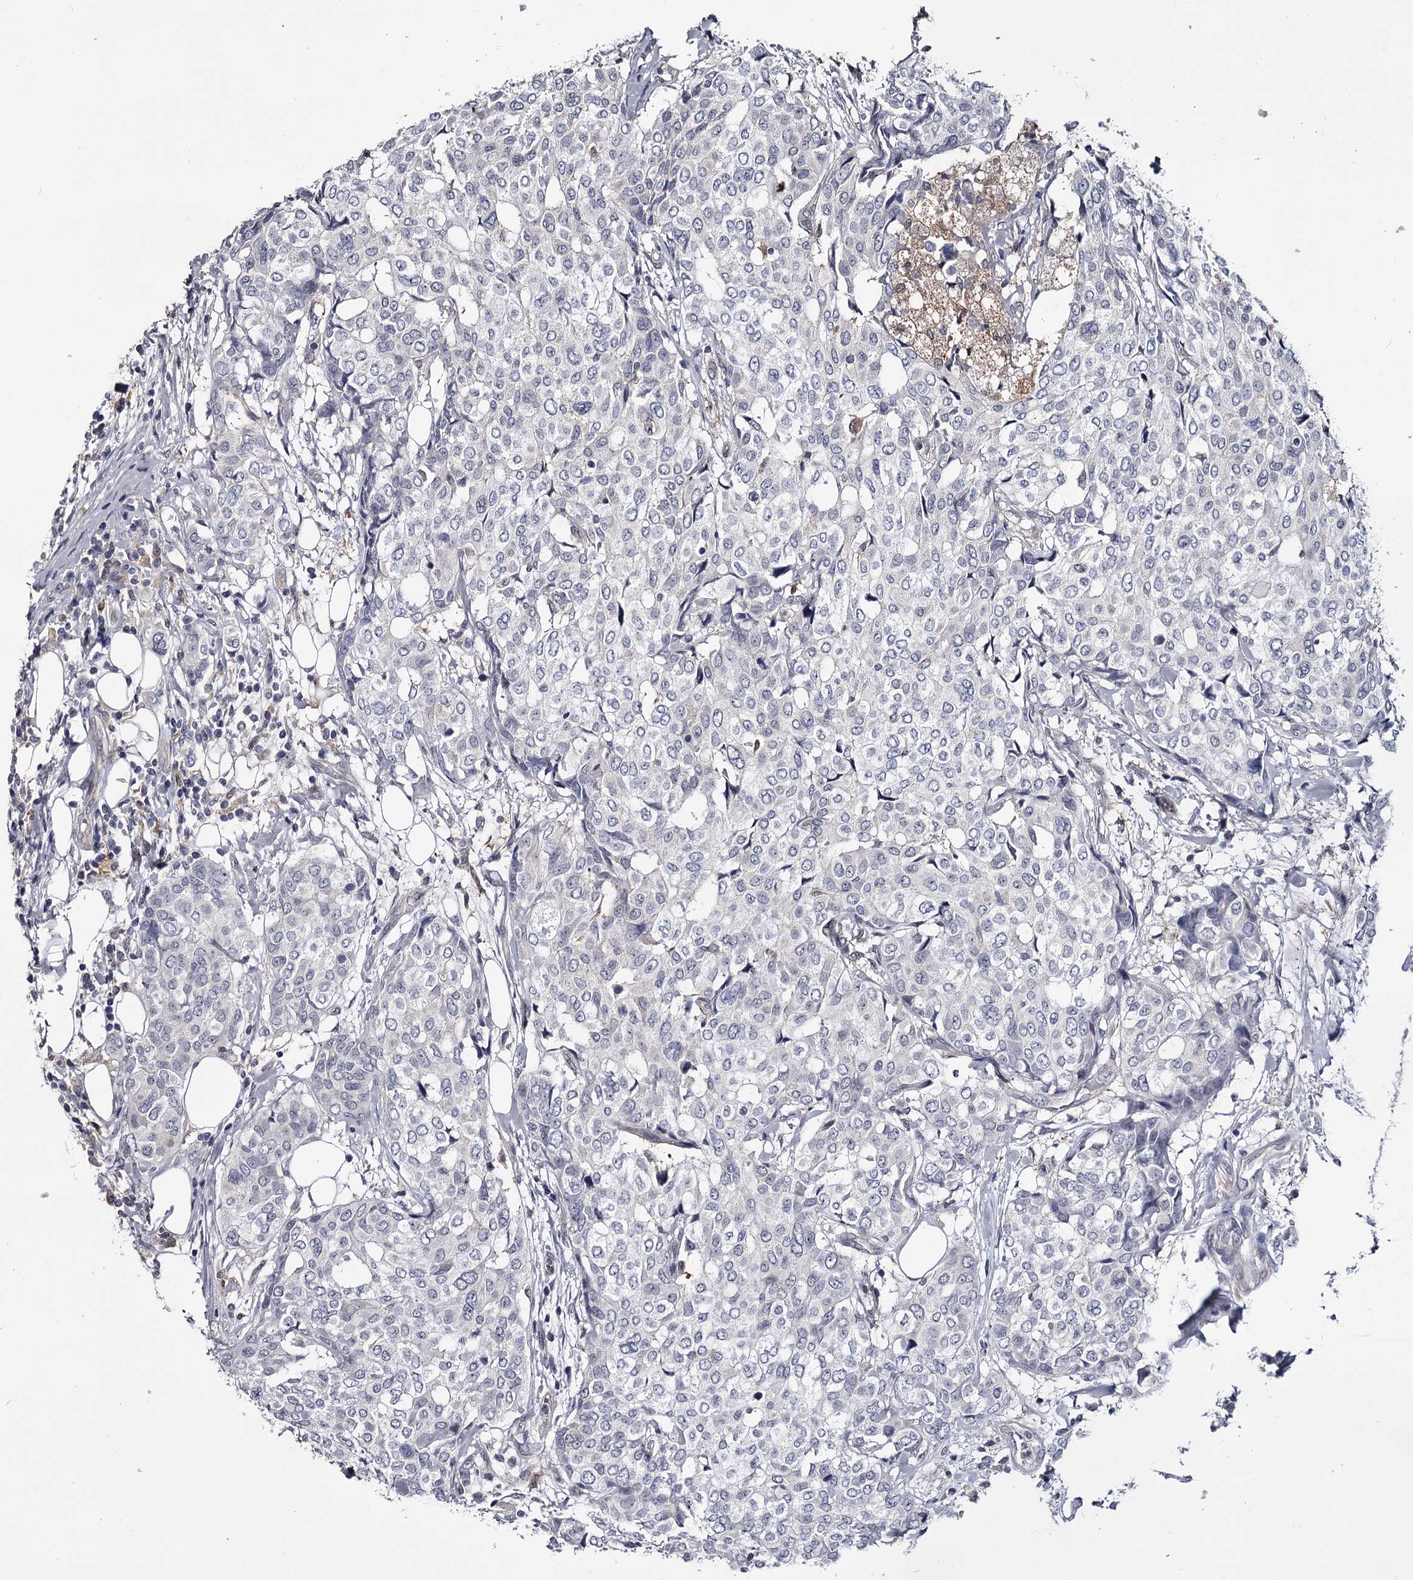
{"staining": {"intensity": "negative", "quantity": "none", "location": "none"}, "tissue": "breast cancer", "cell_type": "Tumor cells", "image_type": "cancer", "snomed": [{"axis": "morphology", "description": "Lobular carcinoma"}, {"axis": "topography", "description": "Breast"}], "caption": "Immunohistochemistry of lobular carcinoma (breast) shows no expression in tumor cells.", "gene": "GSTO1", "patient": {"sex": "female", "age": 51}}